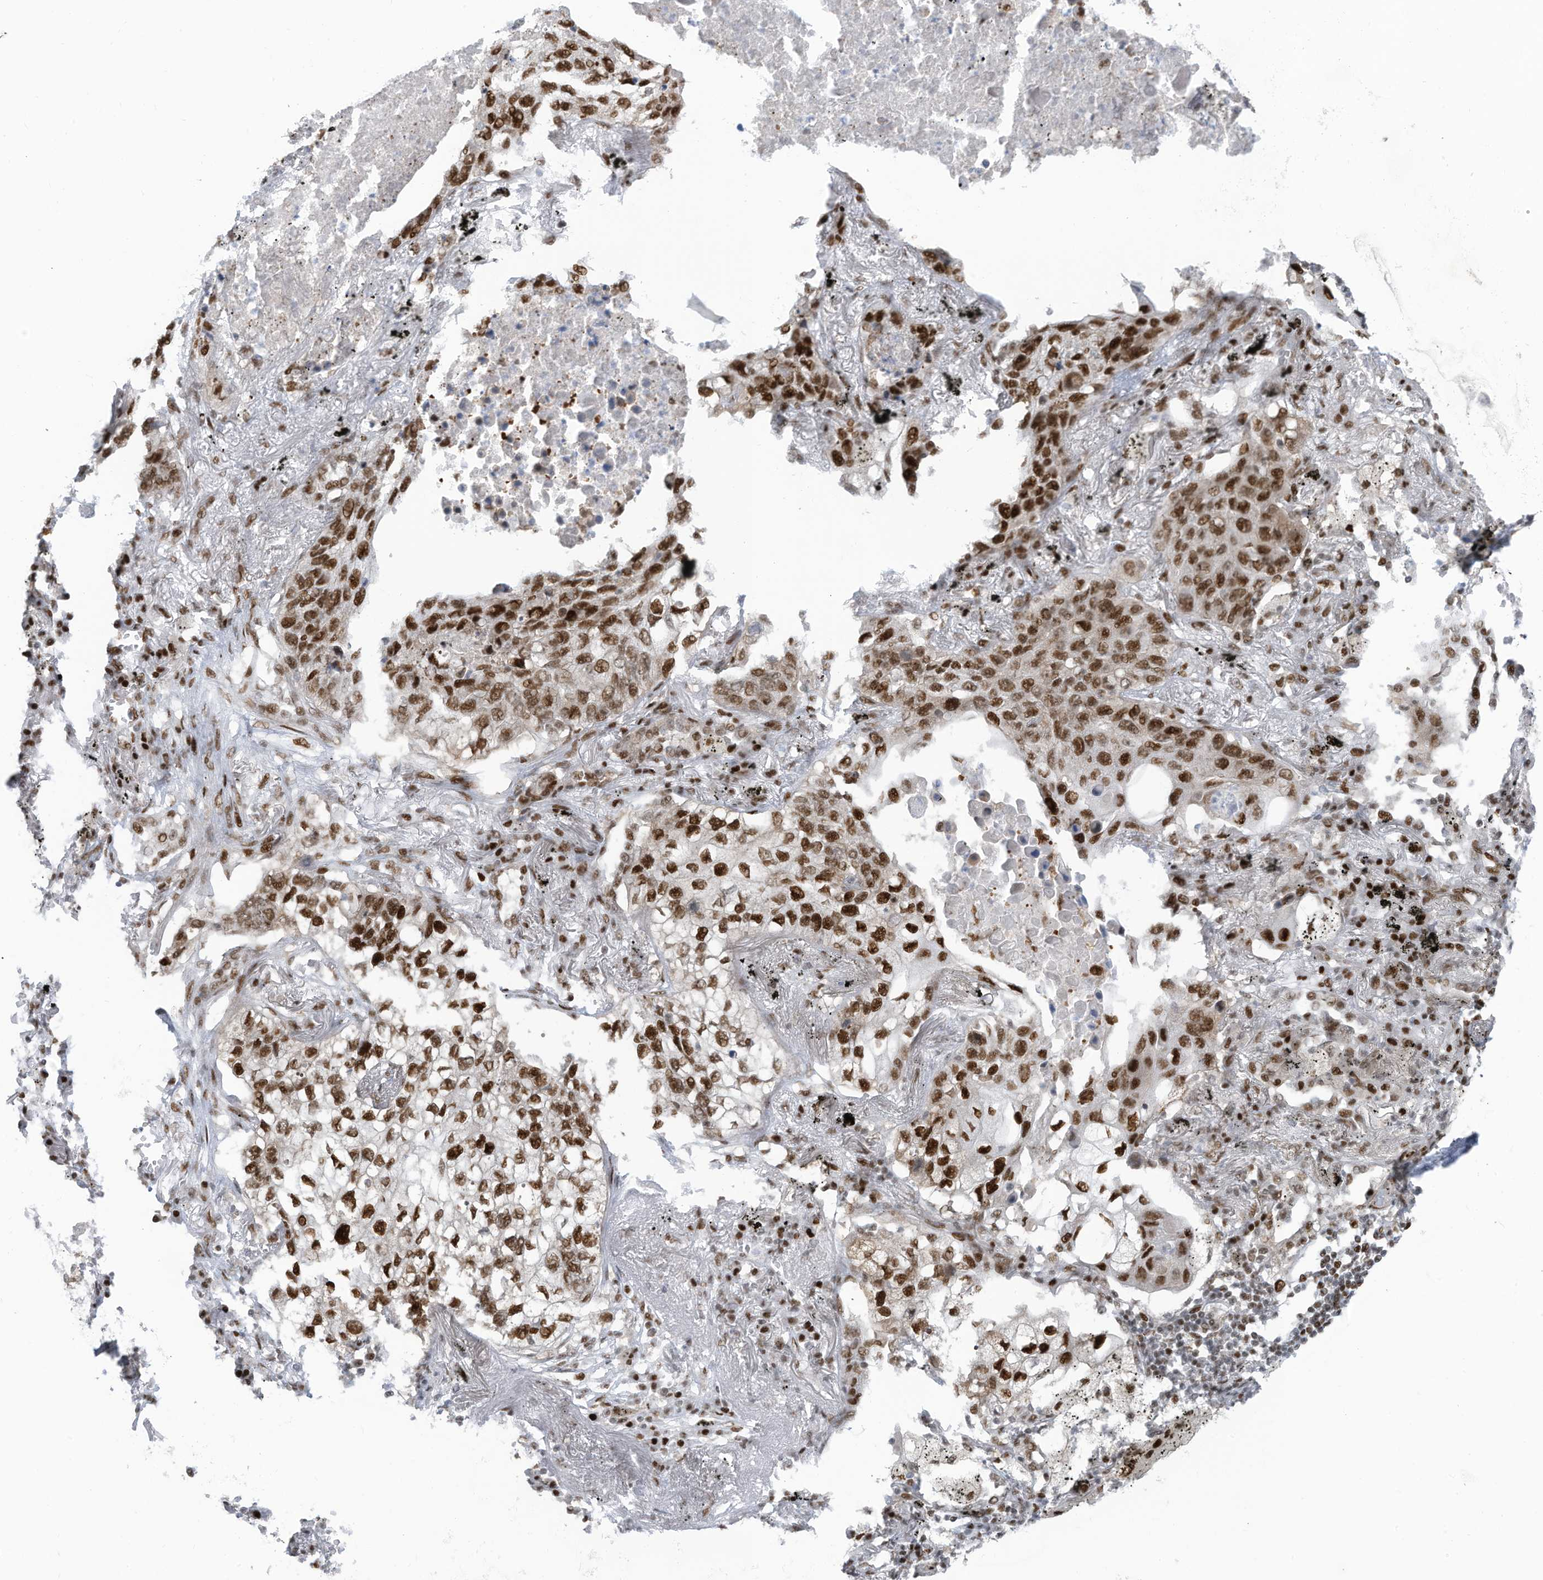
{"staining": {"intensity": "strong", "quantity": ">75%", "location": "nuclear"}, "tissue": "lung cancer", "cell_type": "Tumor cells", "image_type": "cancer", "snomed": [{"axis": "morphology", "description": "Squamous cell carcinoma, NOS"}, {"axis": "topography", "description": "Lung"}], "caption": "Lung cancer (squamous cell carcinoma) stained with a protein marker exhibits strong staining in tumor cells.", "gene": "ZCWPW2", "patient": {"sex": "female", "age": 63}}